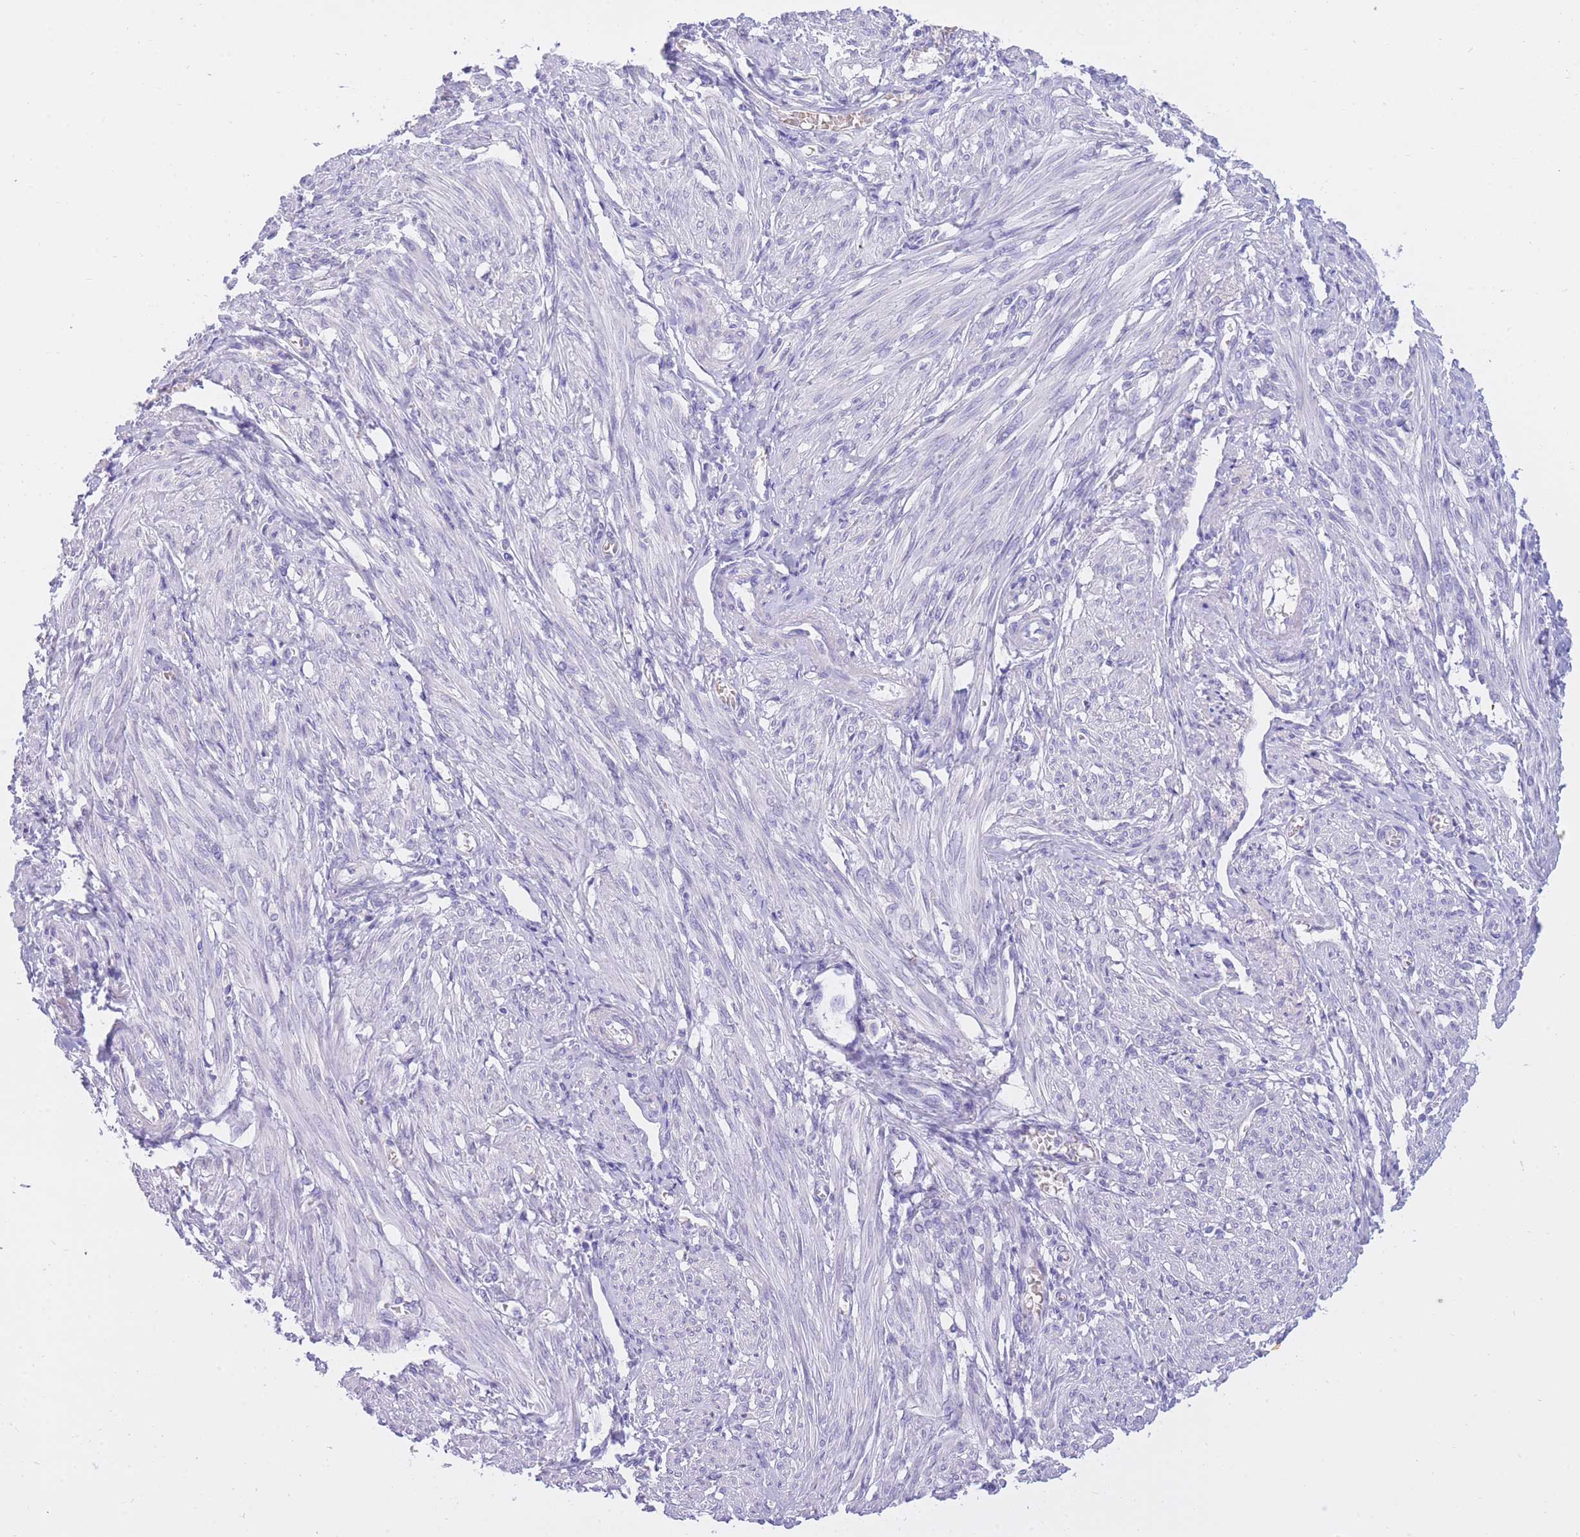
{"staining": {"intensity": "negative", "quantity": "none", "location": "none"}, "tissue": "smooth muscle", "cell_type": "Smooth muscle cells", "image_type": "normal", "snomed": [{"axis": "morphology", "description": "Normal tissue, NOS"}, {"axis": "topography", "description": "Smooth muscle"}], "caption": "This is an immunohistochemistry (IHC) histopathology image of benign human smooth muscle. There is no positivity in smooth muscle cells.", "gene": "SSUH2", "patient": {"sex": "female", "age": 39}}